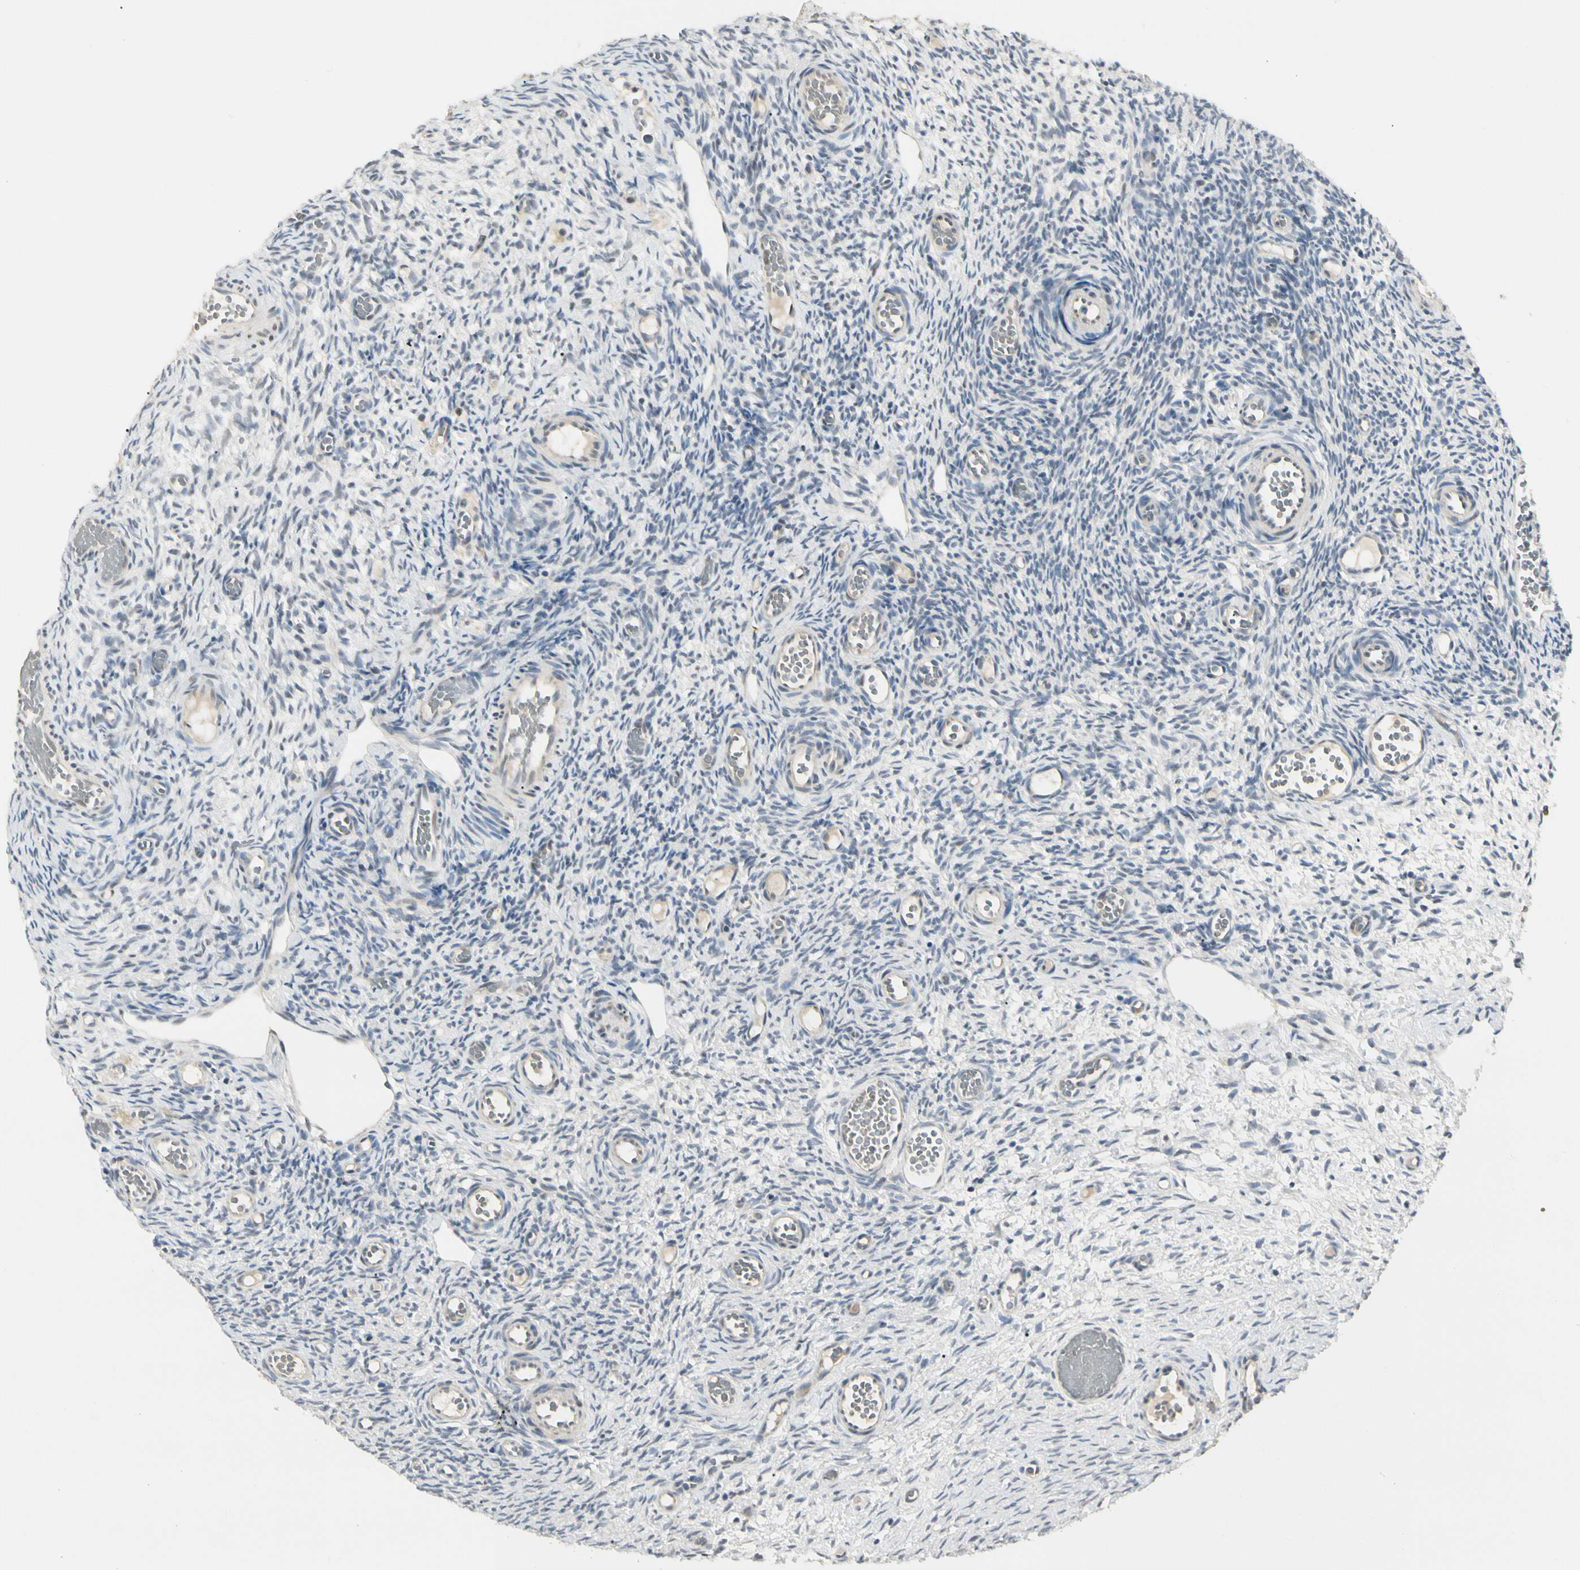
{"staining": {"intensity": "weak", "quantity": ">75%", "location": "cytoplasmic/membranous"}, "tissue": "ovary", "cell_type": "Follicle cells", "image_type": "normal", "snomed": [{"axis": "morphology", "description": "Normal tissue, NOS"}, {"axis": "topography", "description": "Ovary"}], "caption": "Immunohistochemistry photomicrograph of normal ovary: ovary stained using immunohistochemistry (IHC) displays low levels of weak protein expression localized specifically in the cytoplasmic/membranous of follicle cells, appearing as a cytoplasmic/membranous brown color.", "gene": "GREM1", "patient": {"sex": "female", "age": 35}}